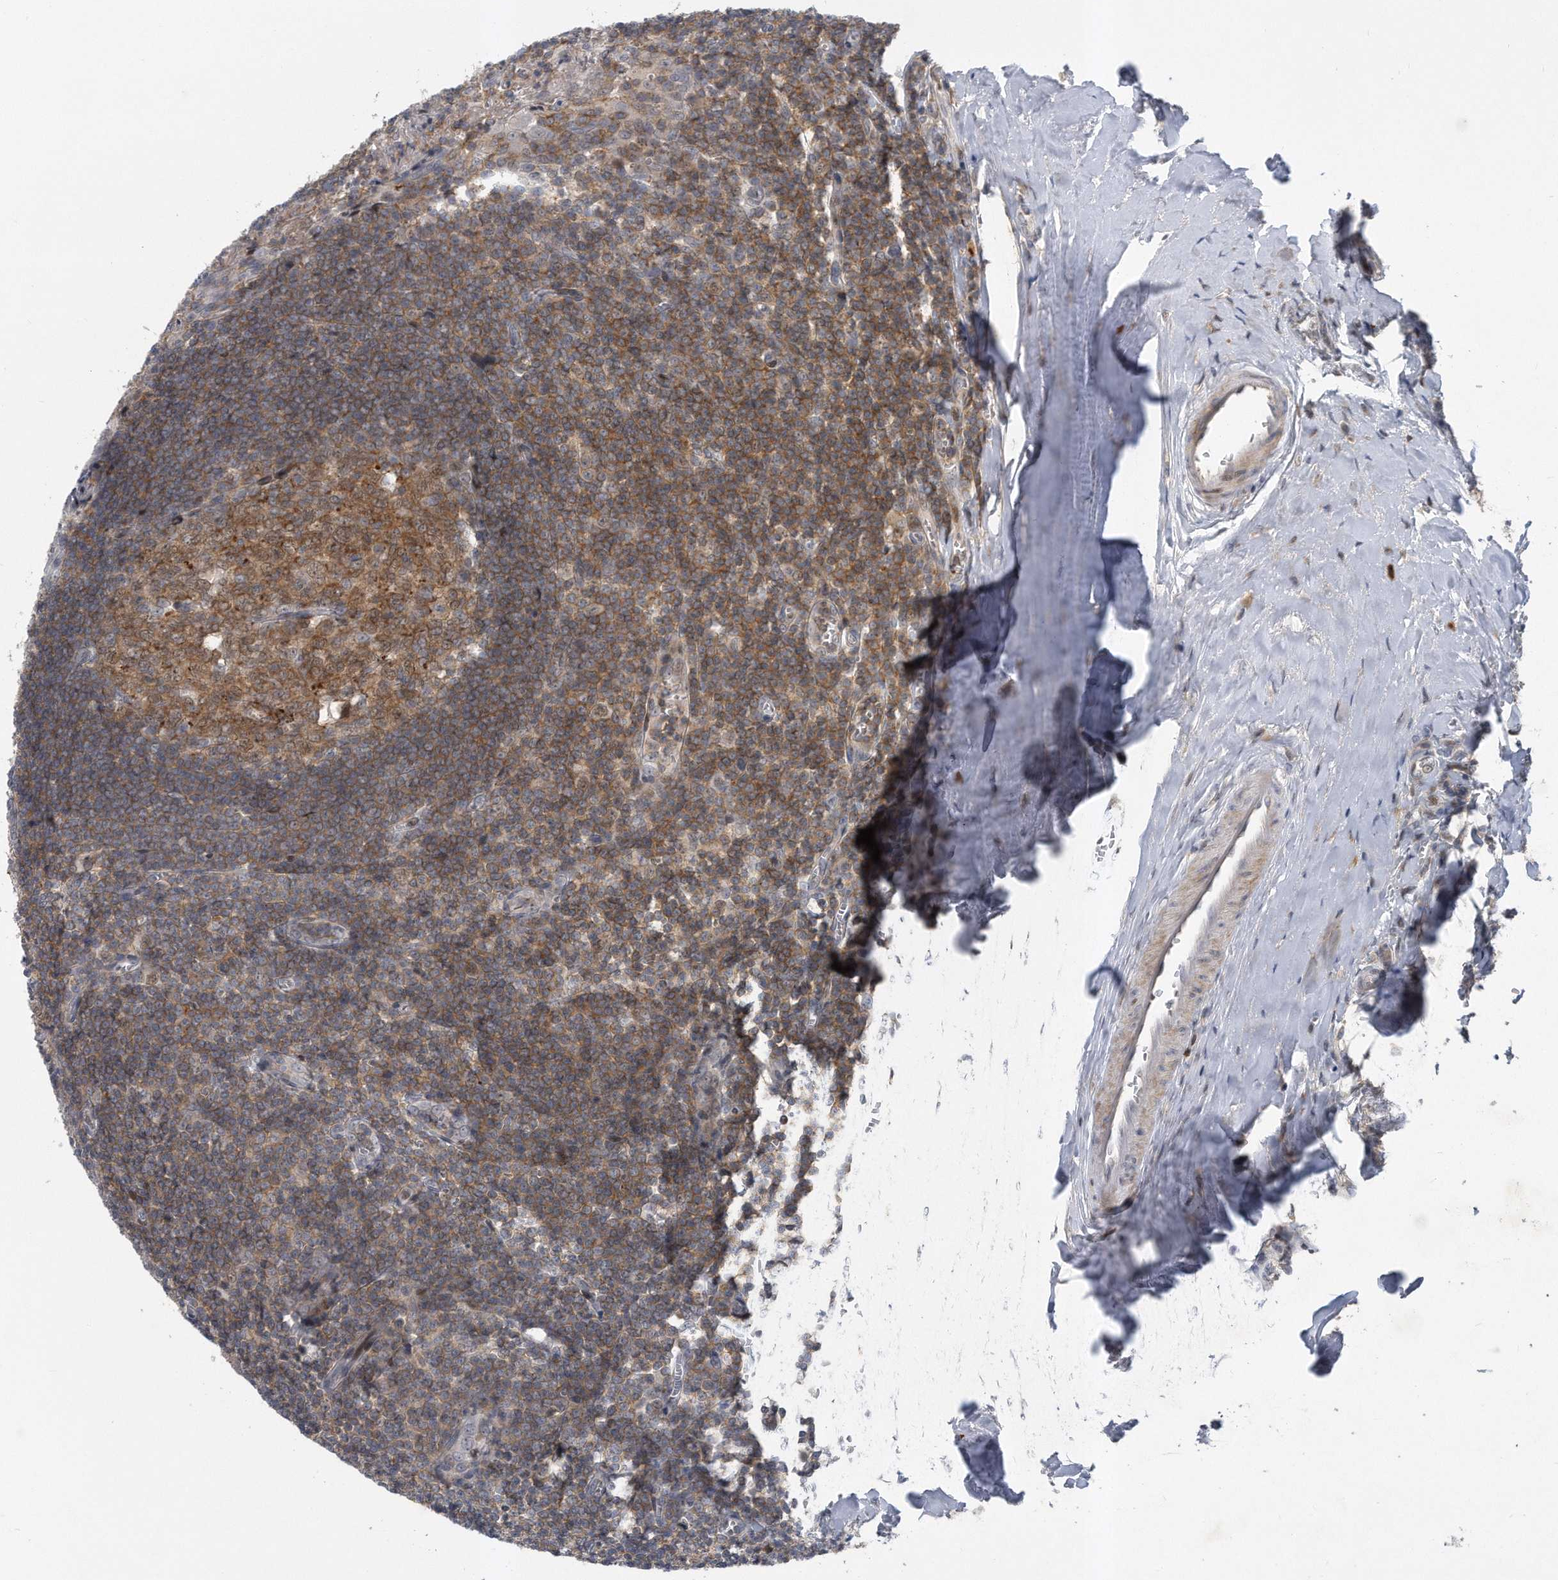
{"staining": {"intensity": "moderate", "quantity": ">75%", "location": "cytoplasmic/membranous,nuclear"}, "tissue": "tonsil", "cell_type": "Germinal center cells", "image_type": "normal", "snomed": [{"axis": "morphology", "description": "Normal tissue, NOS"}, {"axis": "topography", "description": "Tonsil"}], "caption": "Unremarkable tonsil demonstrates moderate cytoplasmic/membranous,nuclear staining in approximately >75% of germinal center cells, visualized by immunohistochemistry.", "gene": "PGBD2", "patient": {"sex": "male", "age": 27}}